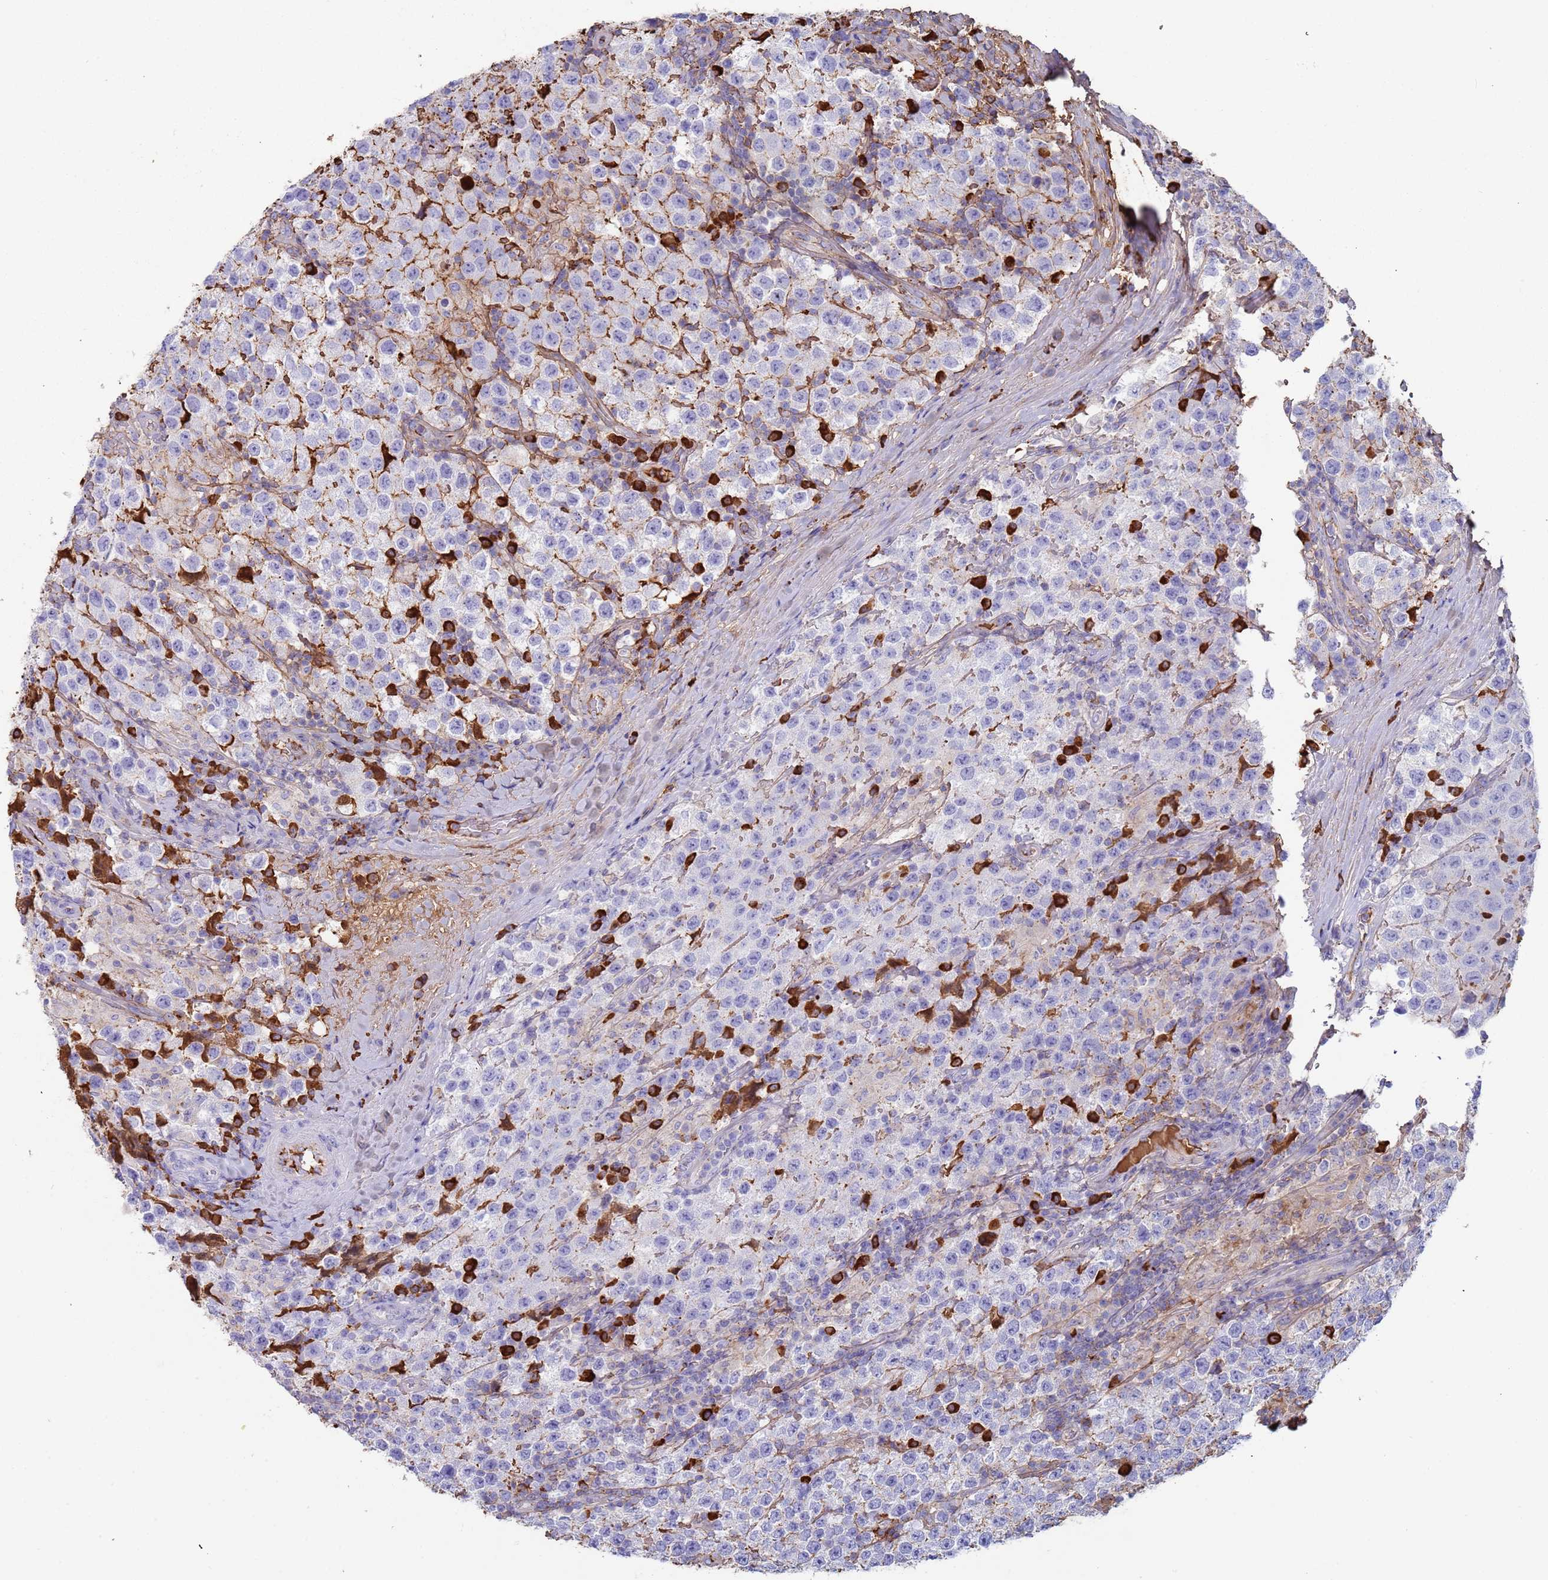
{"staining": {"intensity": "negative", "quantity": "none", "location": "none"}, "tissue": "testis cancer", "cell_type": "Tumor cells", "image_type": "cancer", "snomed": [{"axis": "morphology", "description": "Seminoma, NOS"}, {"axis": "morphology", "description": "Carcinoma, Embryonal, NOS"}, {"axis": "topography", "description": "Testis"}], "caption": "Testis cancer (embryonal carcinoma) was stained to show a protein in brown. There is no significant staining in tumor cells.", "gene": "CYSLTR2", "patient": {"sex": "male", "age": 41}}